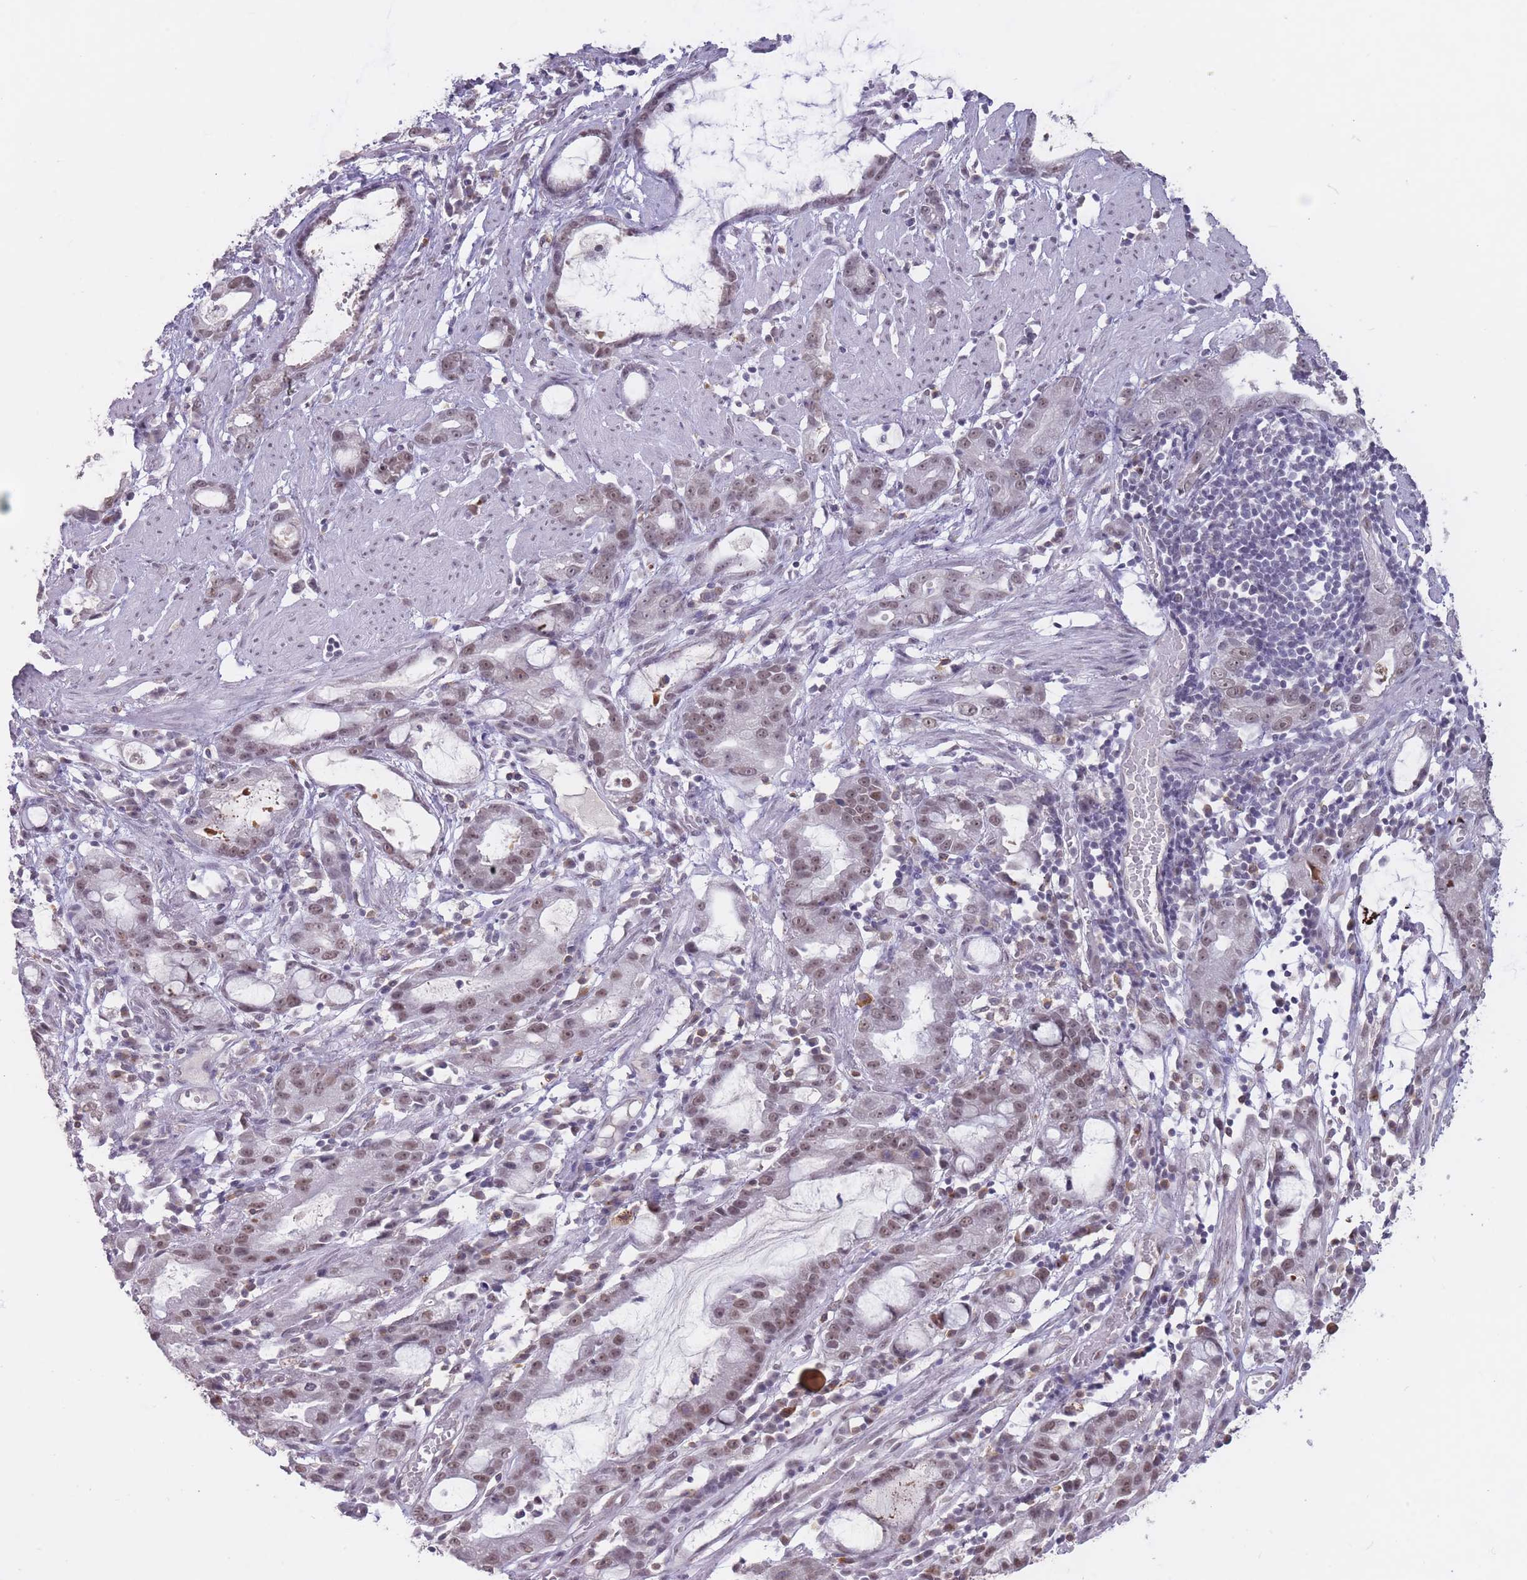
{"staining": {"intensity": "weak", "quantity": ">75%", "location": "nuclear"}, "tissue": "stomach cancer", "cell_type": "Tumor cells", "image_type": "cancer", "snomed": [{"axis": "morphology", "description": "Adenocarcinoma, NOS"}, {"axis": "topography", "description": "Stomach"}], "caption": "Protein positivity by immunohistochemistry (IHC) demonstrates weak nuclear staining in approximately >75% of tumor cells in stomach cancer. The protein of interest is shown in brown color, while the nuclei are stained blue.", "gene": "HNRNPUL1", "patient": {"sex": "male", "age": 55}}